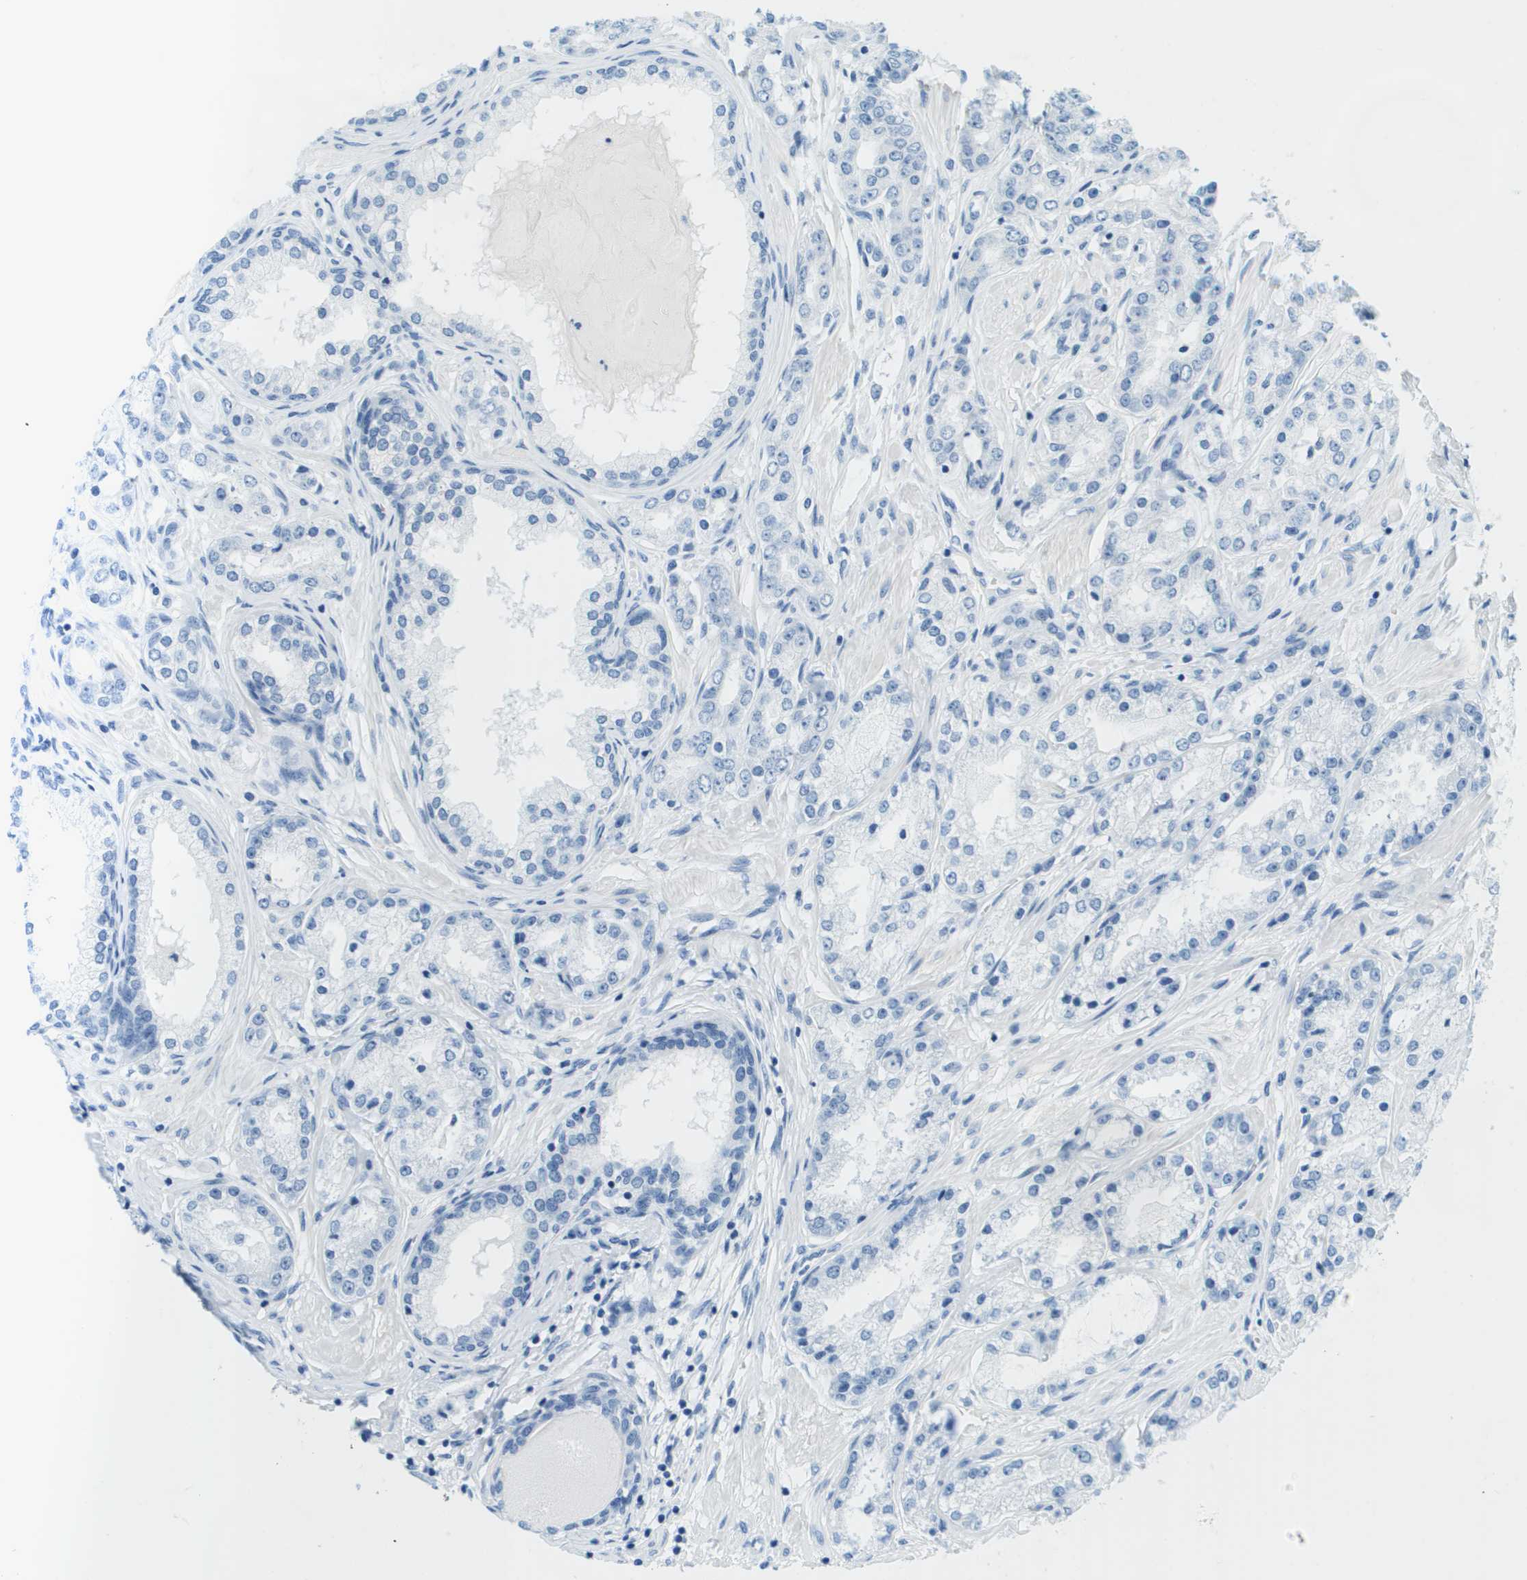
{"staining": {"intensity": "negative", "quantity": "none", "location": "none"}, "tissue": "prostate cancer", "cell_type": "Tumor cells", "image_type": "cancer", "snomed": [{"axis": "morphology", "description": "Adenocarcinoma, Low grade"}, {"axis": "topography", "description": "Prostate"}], "caption": "A high-resolution photomicrograph shows immunohistochemistry staining of prostate cancer (low-grade adenocarcinoma), which demonstrates no significant expression in tumor cells.", "gene": "CDHR2", "patient": {"sex": "male", "age": 63}}